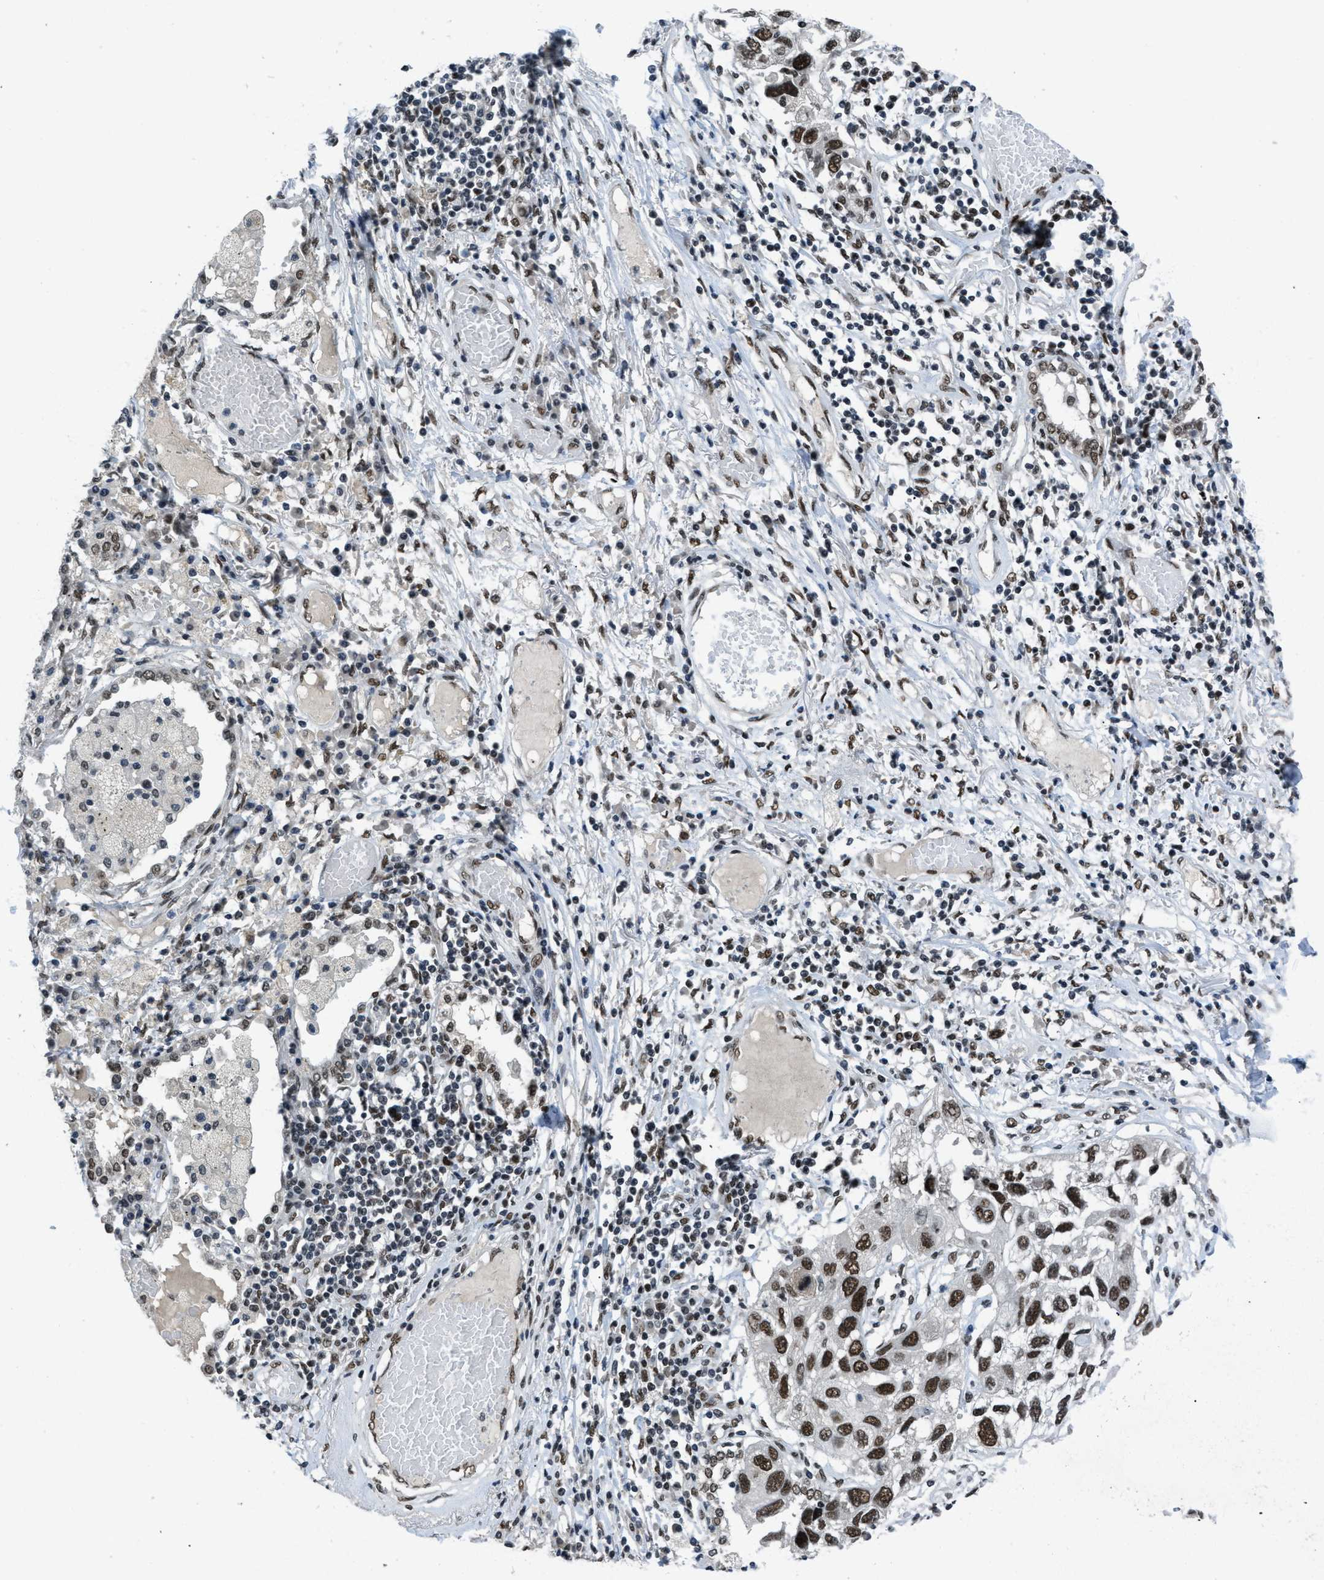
{"staining": {"intensity": "strong", "quantity": ">75%", "location": "nuclear"}, "tissue": "lung cancer", "cell_type": "Tumor cells", "image_type": "cancer", "snomed": [{"axis": "morphology", "description": "Squamous cell carcinoma, NOS"}, {"axis": "topography", "description": "Lung"}], "caption": "IHC (DAB (3,3'-diaminobenzidine)) staining of lung squamous cell carcinoma reveals strong nuclear protein expression in about >75% of tumor cells.", "gene": "GATAD2B", "patient": {"sex": "male", "age": 71}}